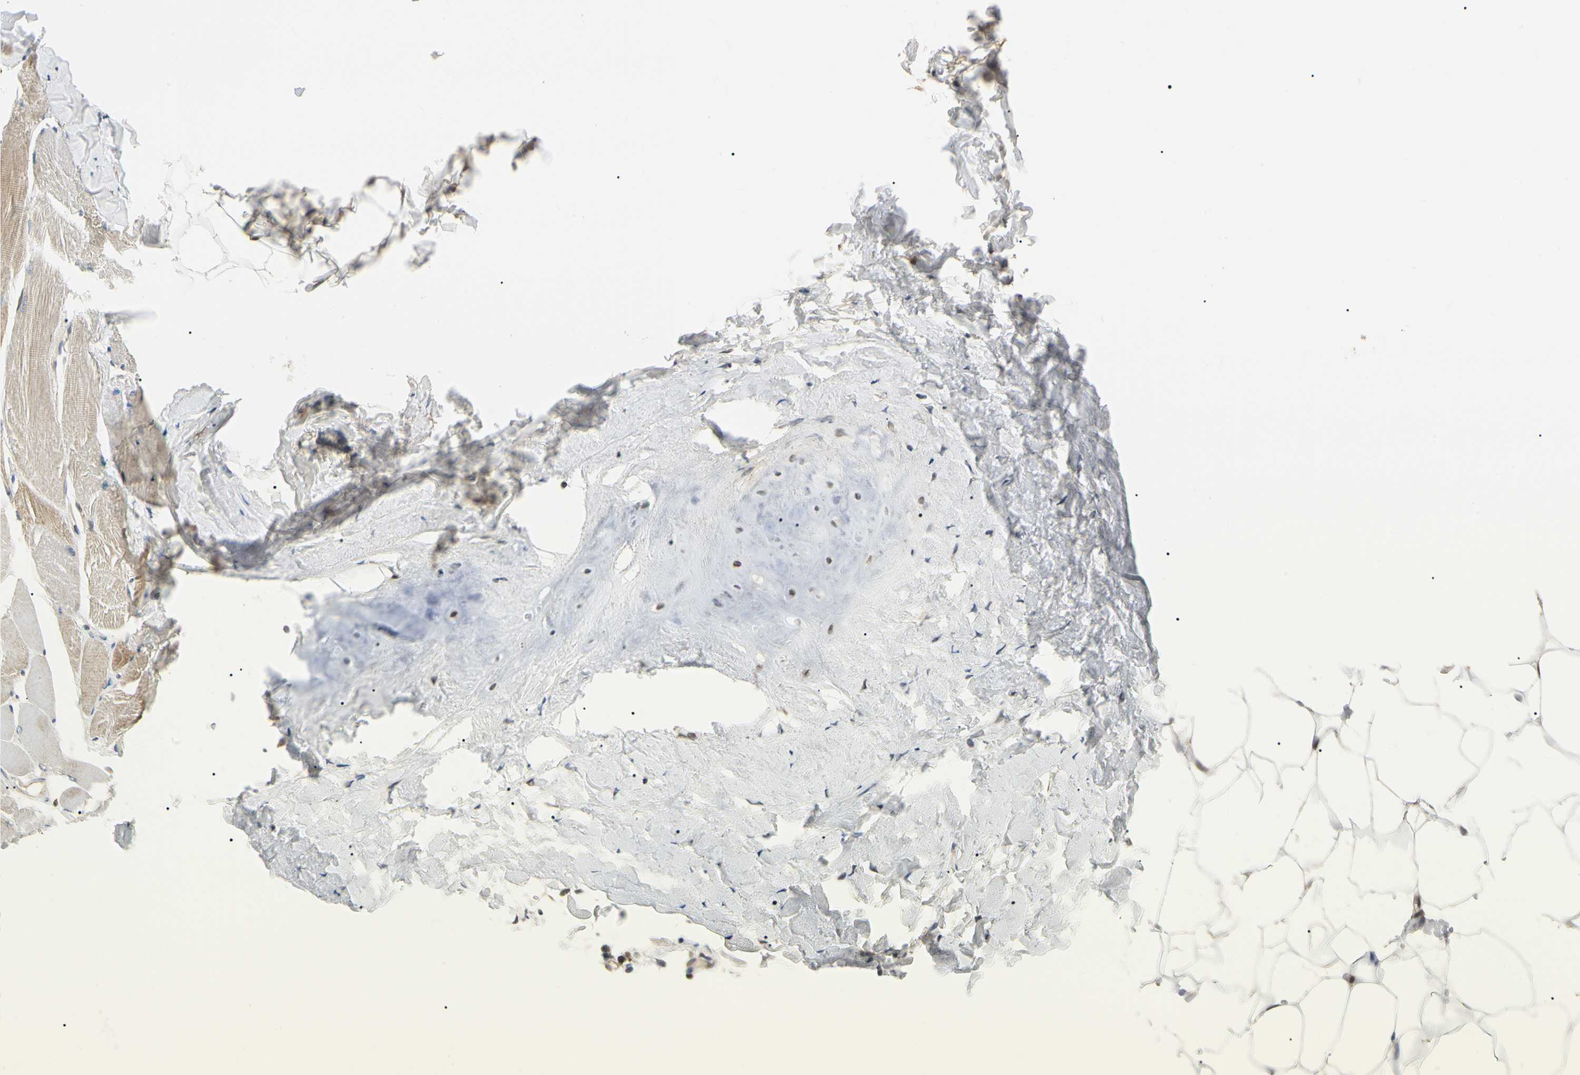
{"staining": {"intensity": "moderate", "quantity": "25%-75%", "location": "cytoplasmic/membranous,nuclear"}, "tissue": "adipose tissue", "cell_type": "Adipocytes", "image_type": "normal", "snomed": [{"axis": "morphology", "description": "Normal tissue, NOS"}, {"axis": "topography", "description": "Breast"}, {"axis": "topography", "description": "Adipose tissue"}], "caption": "An immunohistochemistry (IHC) photomicrograph of unremarkable tissue is shown. Protein staining in brown labels moderate cytoplasmic/membranous,nuclear positivity in adipose tissue within adipocytes.", "gene": "UBE2Z", "patient": {"sex": "female", "age": 25}}